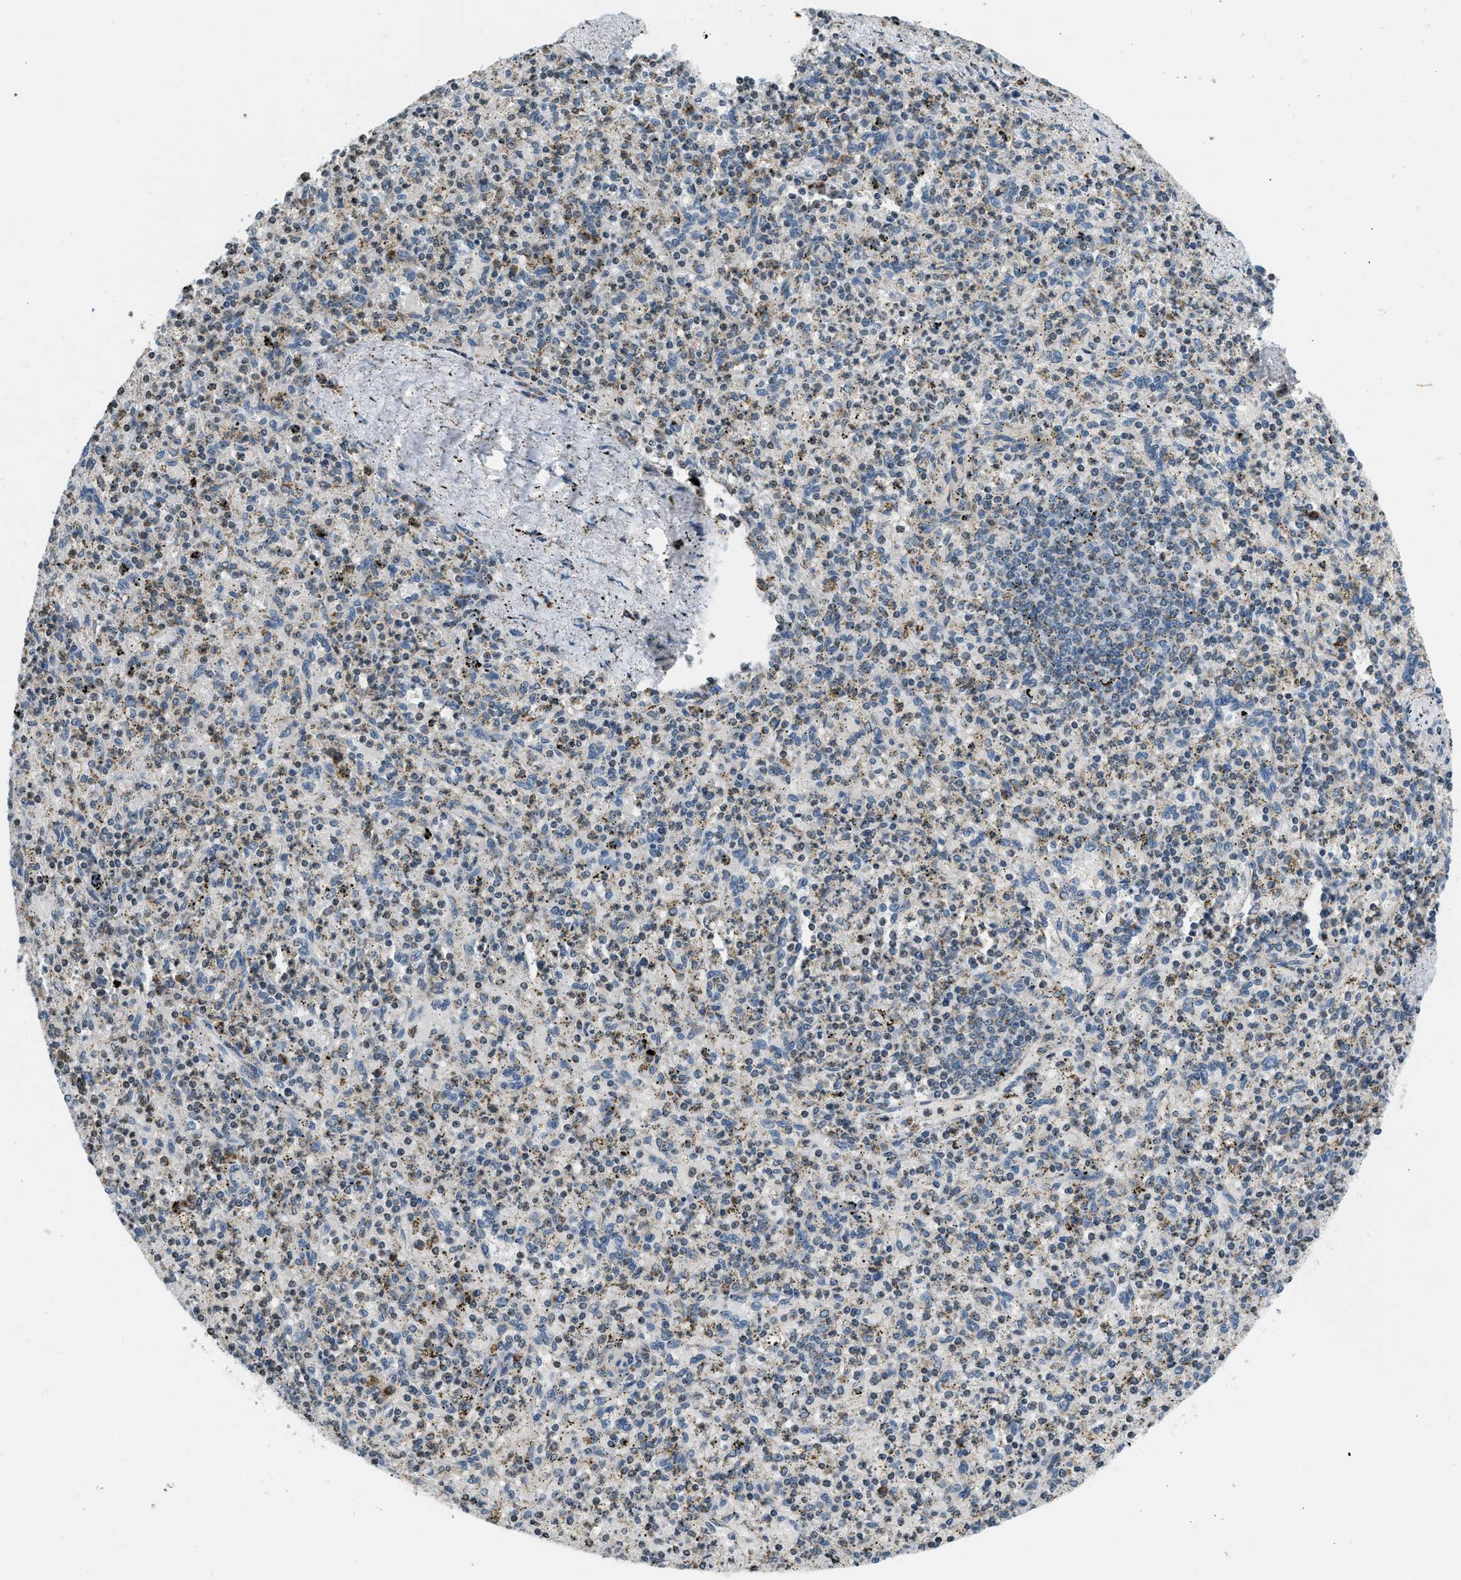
{"staining": {"intensity": "moderate", "quantity": "25%-75%", "location": "cytoplasmic/membranous"}, "tissue": "spleen", "cell_type": "Cells in red pulp", "image_type": "normal", "snomed": [{"axis": "morphology", "description": "Normal tissue, NOS"}, {"axis": "topography", "description": "Spleen"}], "caption": "DAB (3,3'-diaminobenzidine) immunohistochemical staining of benign human spleen shows moderate cytoplasmic/membranous protein expression in approximately 25%-75% of cells in red pulp. (DAB IHC with brightfield microscopy, high magnification).", "gene": "ACADVL", "patient": {"sex": "male", "age": 72}}